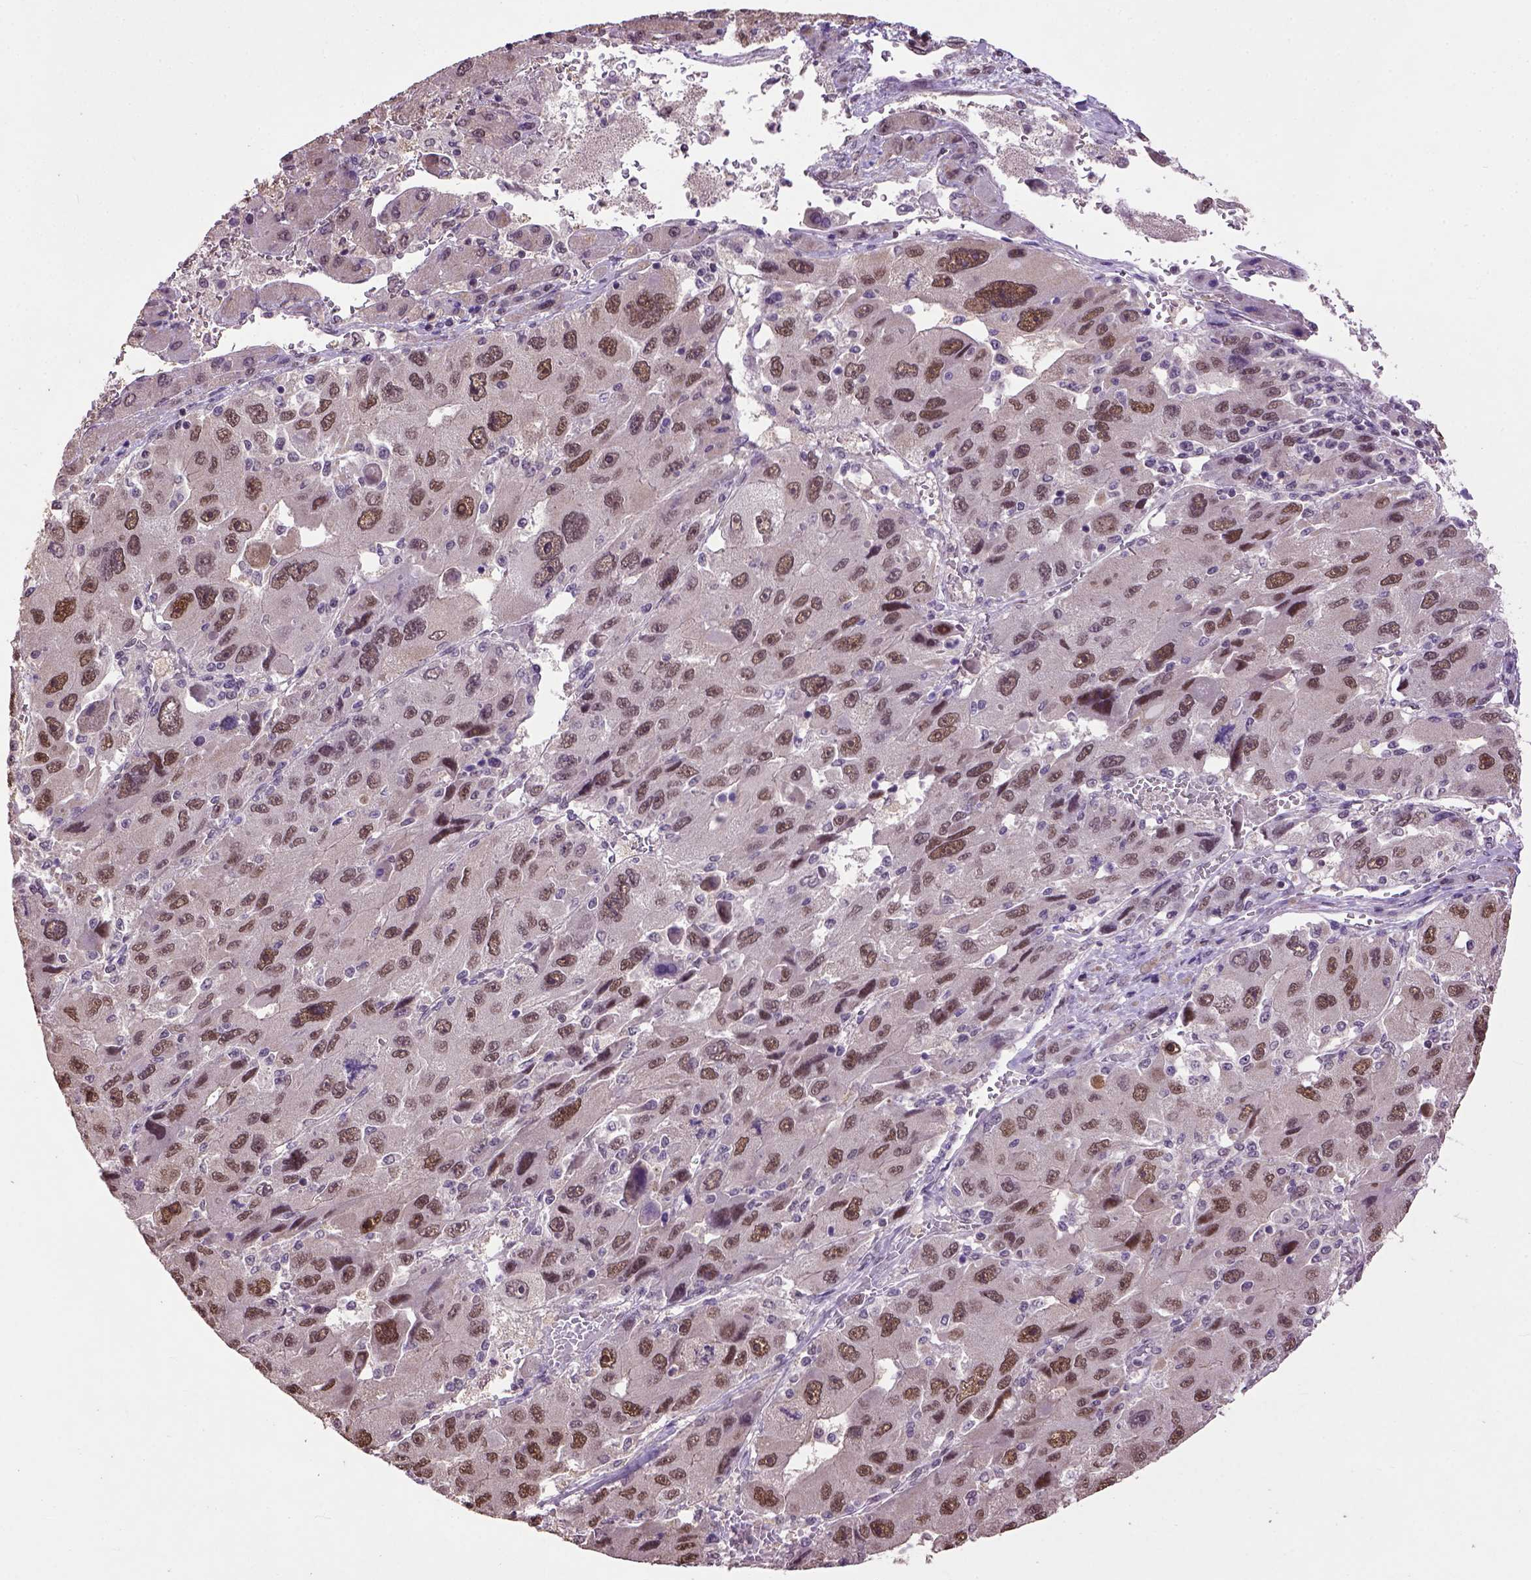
{"staining": {"intensity": "moderate", "quantity": "25%-75%", "location": "nuclear"}, "tissue": "liver cancer", "cell_type": "Tumor cells", "image_type": "cancer", "snomed": [{"axis": "morphology", "description": "Carcinoma, Hepatocellular, NOS"}, {"axis": "topography", "description": "Liver"}], "caption": "Immunohistochemical staining of human liver cancer (hepatocellular carcinoma) reveals medium levels of moderate nuclear positivity in about 25%-75% of tumor cells.", "gene": "UBA3", "patient": {"sex": "female", "age": 41}}